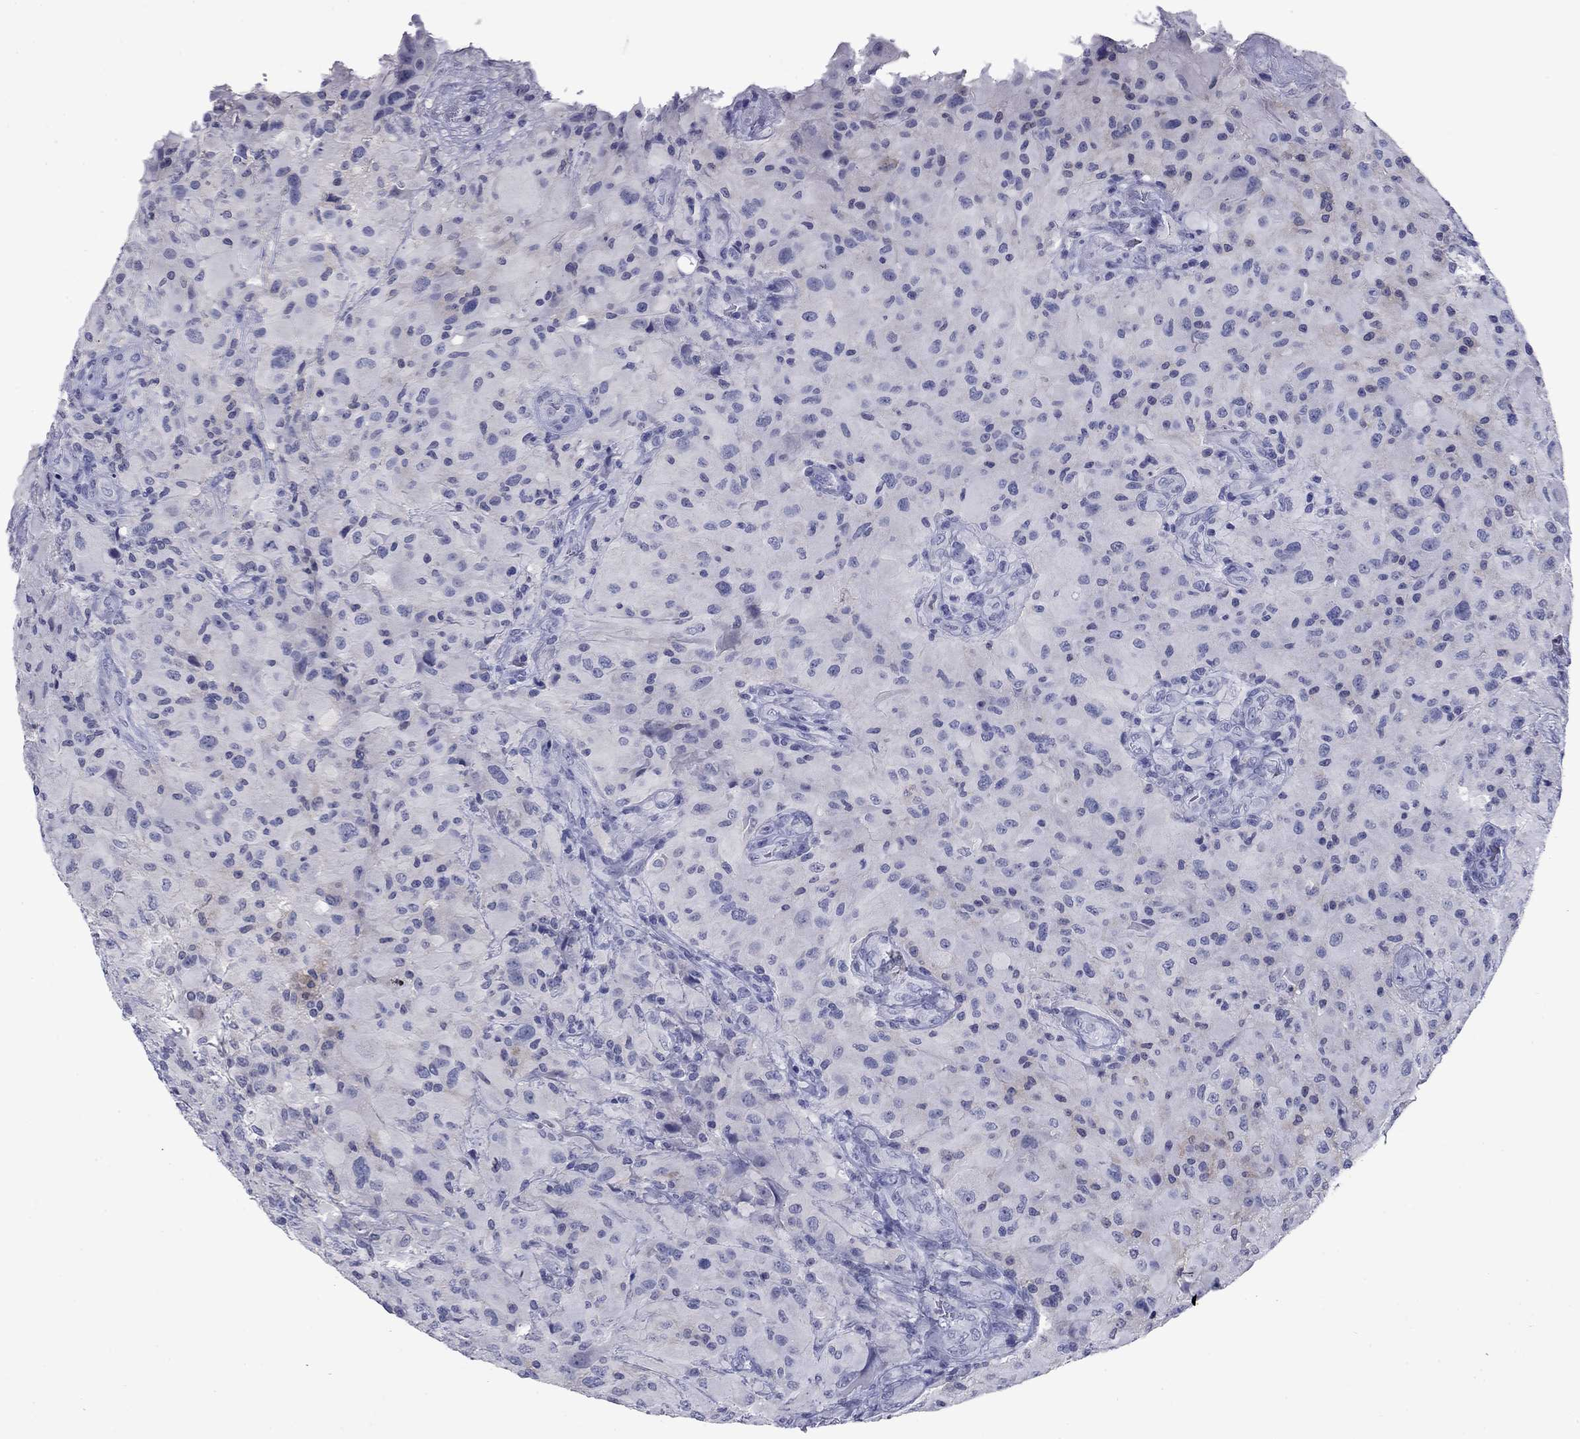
{"staining": {"intensity": "negative", "quantity": "none", "location": "none"}, "tissue": "glioma", "cell_type": "Tumor cells", "image_type": "cancer", "snomed": [{"axis": "morphology", "description": "Glioma, malignant, High grade"}, {"axis": "topography", "description": "Cerebral cortex"}], "caption": "This histopathology image is of glioma stained with immunohistochemistry (IHC) to label a protein in brown with the nuclei are counter-stained blue. There is no positivity in tumor cells.", "gene": "CFAP119", "patient": {"sex": "male", "age": 35}}